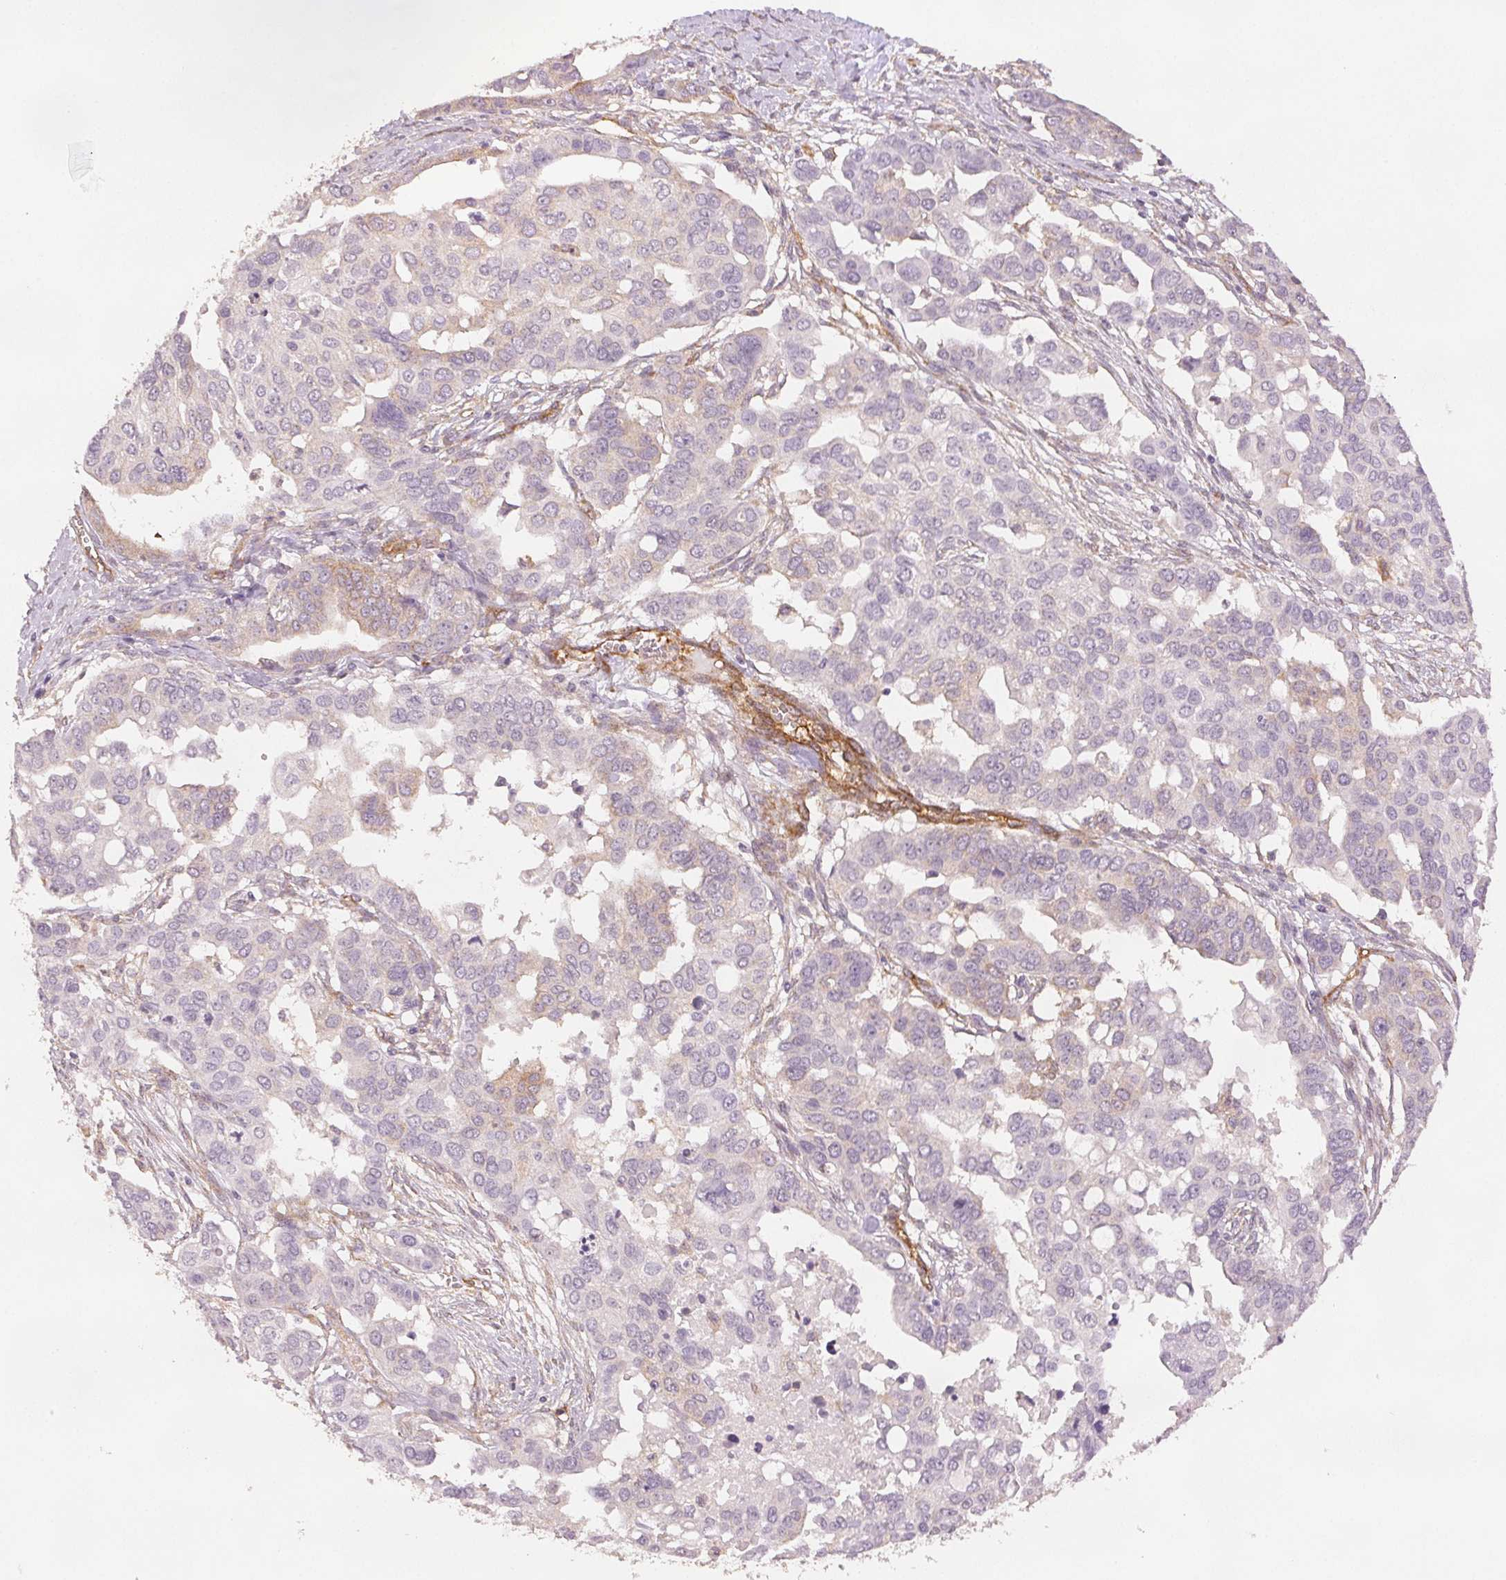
{"staining": {"intensity": "negative", "quantity": "none", "location": "none"}, "tissue": "ovarian cancer", "cell_type": "Tumor cells", "image_type": "cancer", "snomed": [{"axis": "morphology", "description": "Carcinoma, endometroid"}, {"axis": "topography", "description": "Ovary"}], "caption": "Immunohistochemistry of ovarian endometroid carcinoma exhibits no positivity in tumor cells.", "gene": "DIAPH2", "patient": {"sex": "female", "age": 78}}